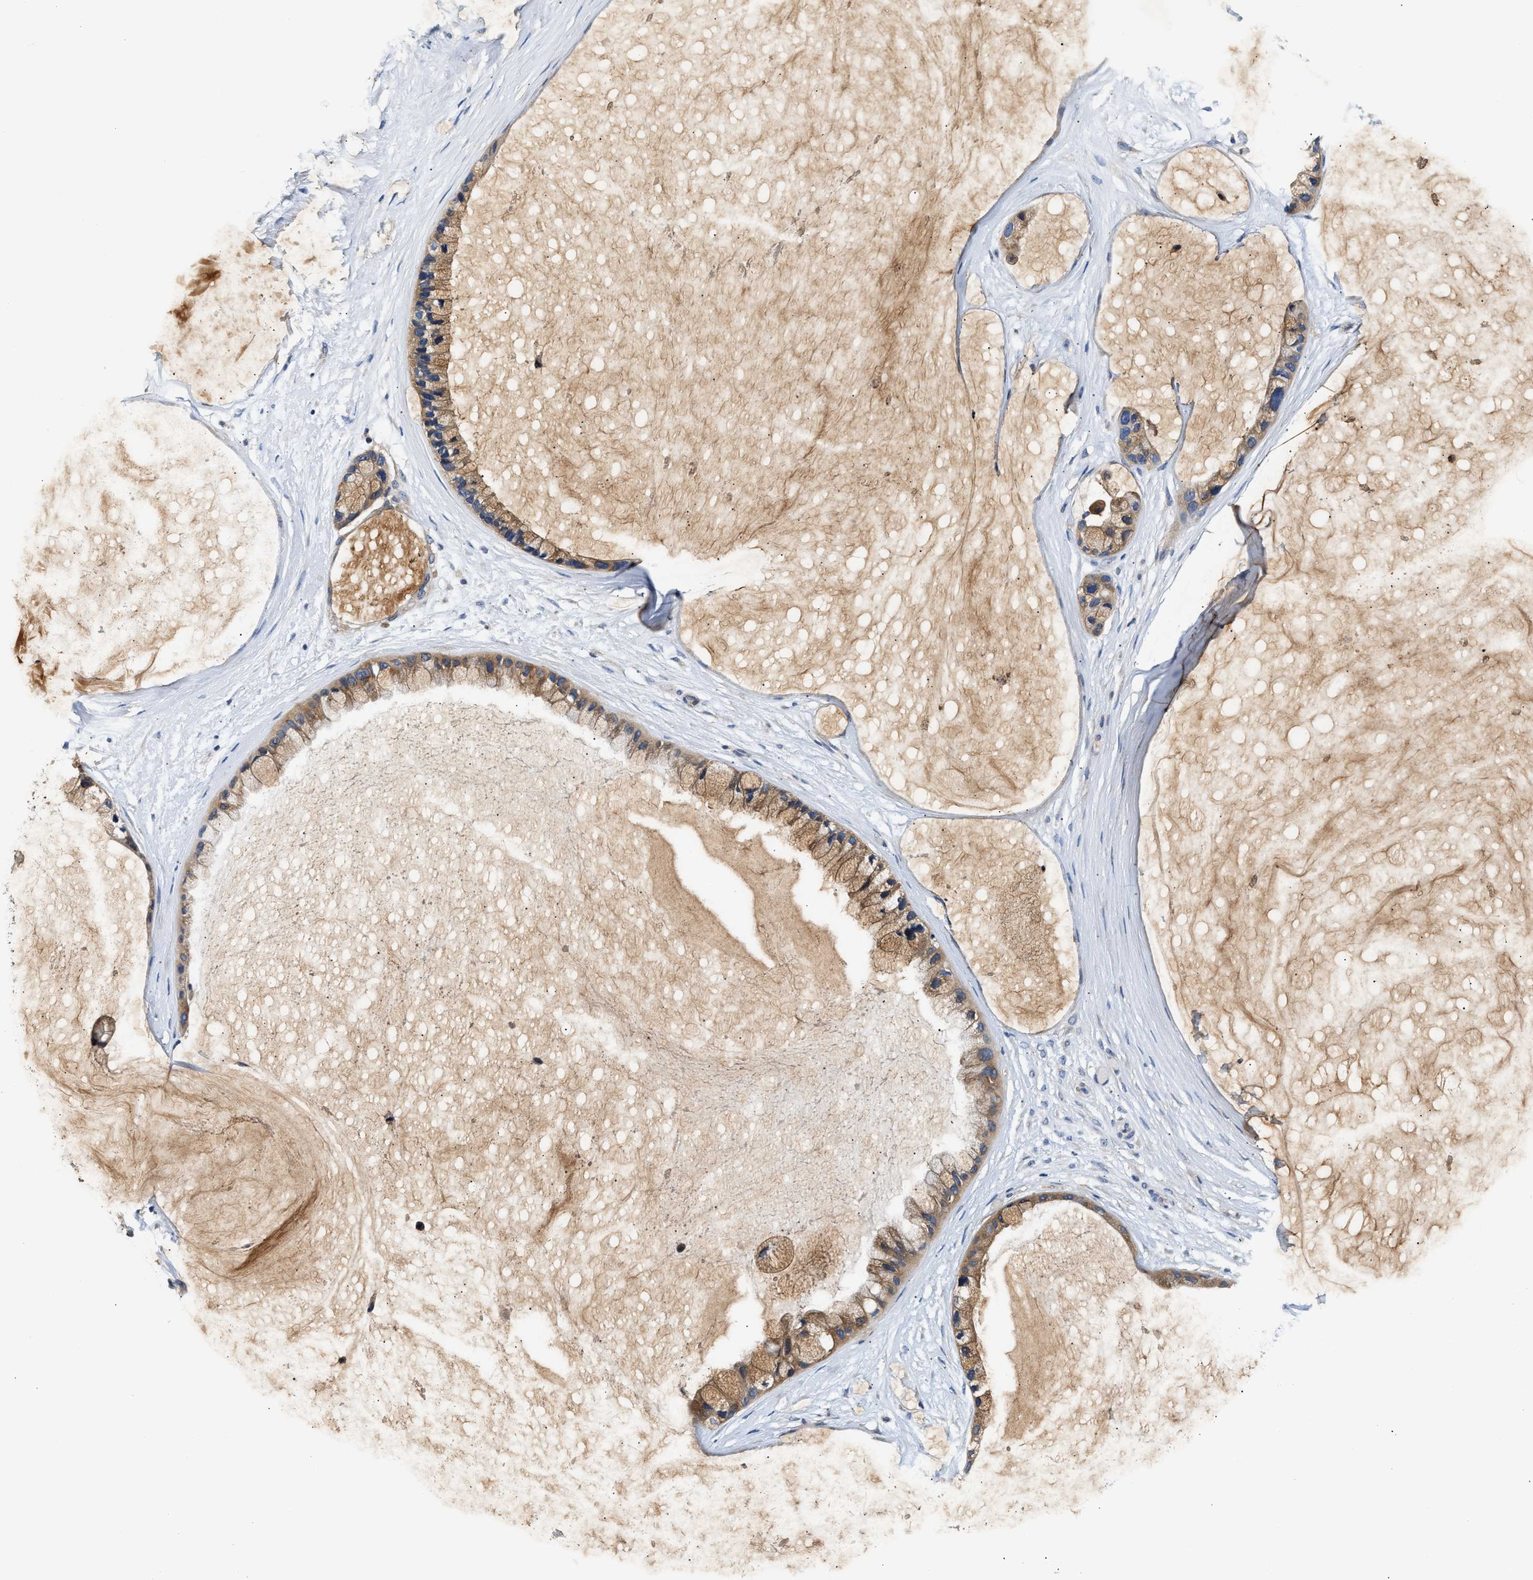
{"staining": {"intensity": "moderate", "quantity": ">75%", "location": "cytoplasmic/membranous"}, "tissue": "ovarian cancer", "cell_type": "Tumor cells", "image_type": "cancer", "snomed": [{"axis": "morphology", "description": "Cystadenocarcinoma, mucinous, NOS"}, {"axis": "topography", "description": "Ovary"}], "caption": "A brown stain shows moderate cytoplasmic/membranous expression of a protein in ovarian mucinous cystadenocarcinoma tumor cells.", "gene": "FAM185A", "patient": {"sex": "female", "age": 39}}